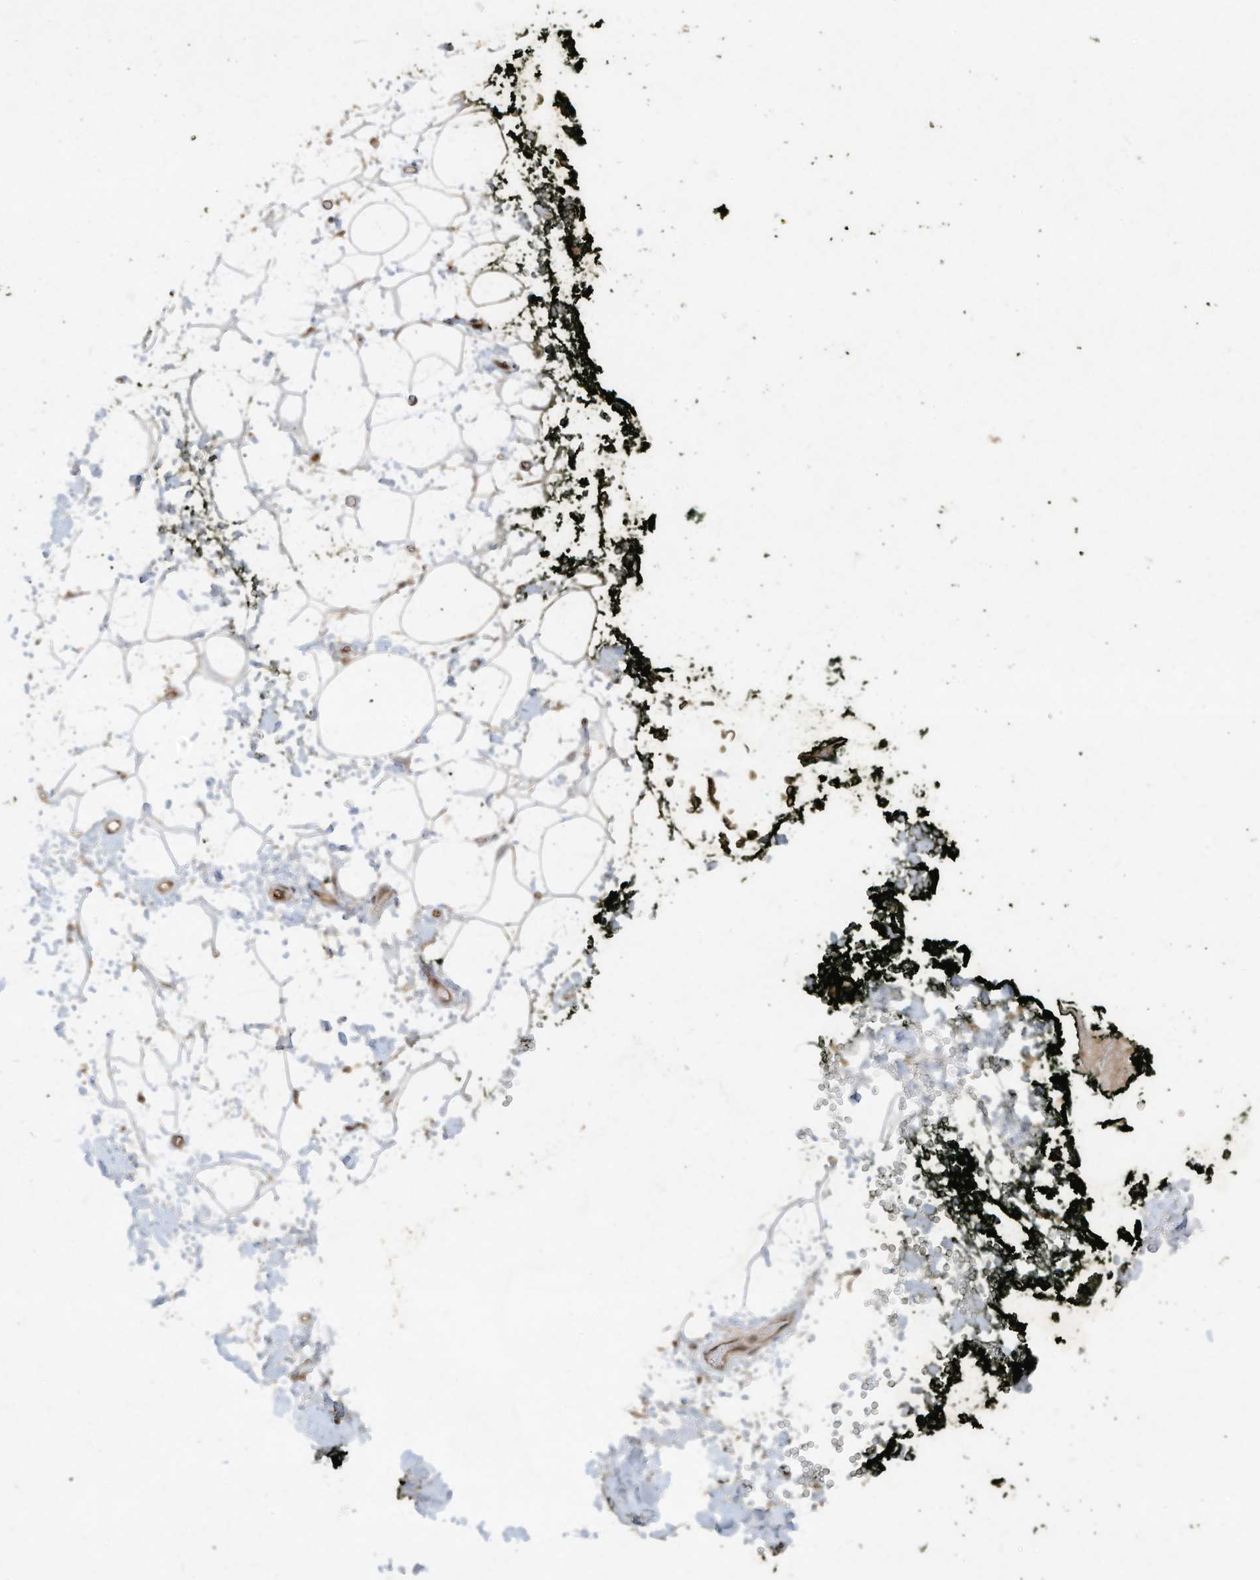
{"staining": {"intensity": "weak", "quantity": ">75%", "location": "cytoplasmic/membranous"}, "tissue": "adipose tissue", "cell_type": "Adipocytes", "image_type": "normal", "snomed": [{"axis": "morphology", "description": "Normal tissue, NOS"}, {"axis": "morphology", "description": "Adenocarcinoma, NOS"}, {"axis": "topography", "description": "Pancreas"}, {"axis": "topography", "description": "Peripheral nerve tissue"}], "caption": "Human adipose tissue stained with a brown dye displays weak cytoplasmic/membranous positive staining in approximately >75% of adipocytes.", "gene": "FETUB", "patient": {"sex": "male", "age": 59}}